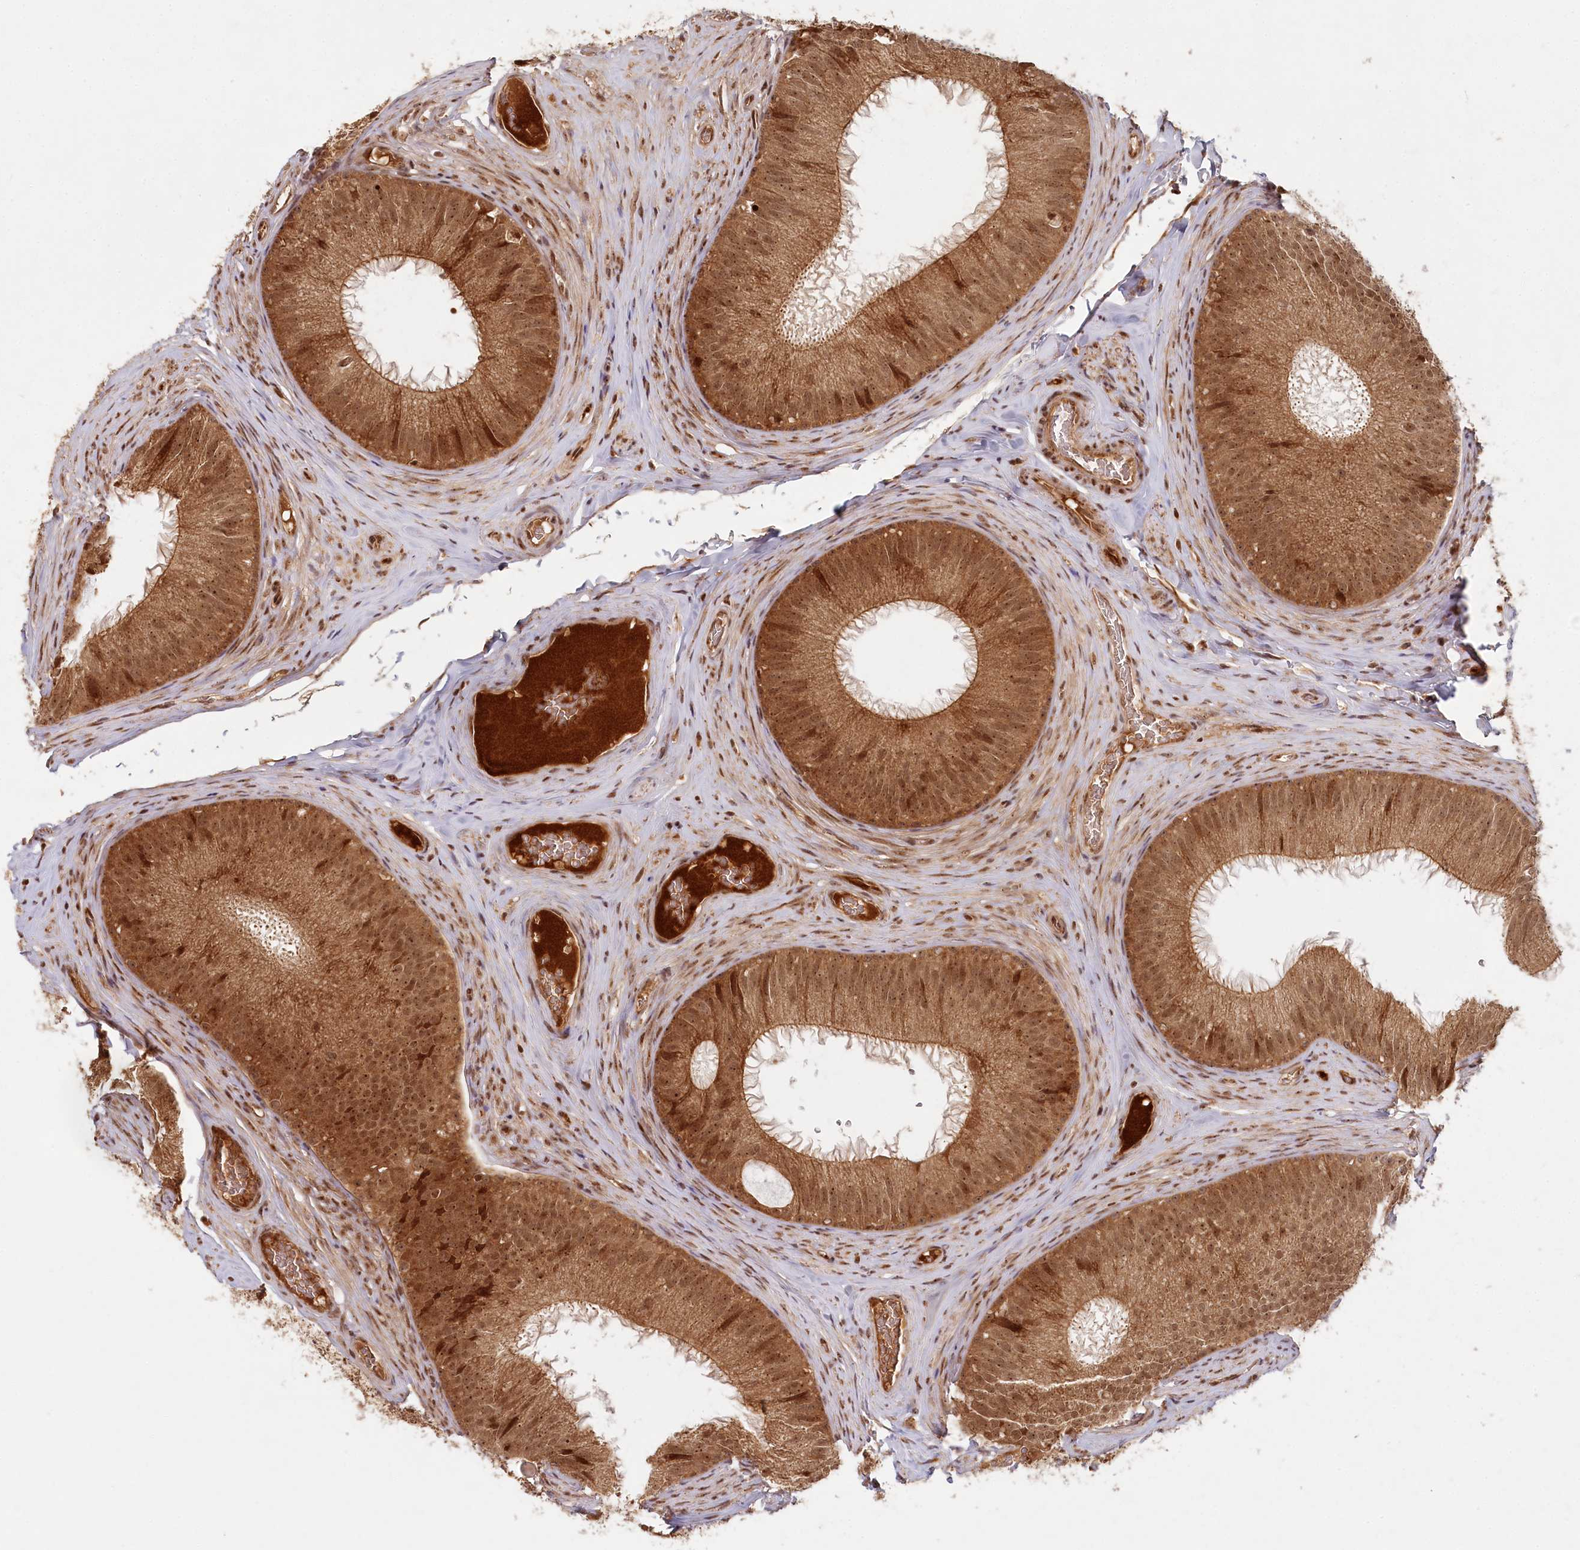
{"staining": {"intensity": "strong", "quantity": ">75%", "location": "cytoplasmic/membranous,nuclear"}, "tissue": "epididymis", "cell_type": "Glandular cells", "image_type": "normal", "snomed": [{"axis": "morphology", "description": "Normal tissue, NOS"}, {"axis": "topography", "description": "Epididymis"}], "caption": "Unremarkable epididymis was stained to show a protein in brown. There is high levels of strong cytoplasmic/membranous,nuclear staining in approximately >75% of glandular cells. The protein is stained brown, and the nuclei are stained in blue (DAB (3,3'-diaminobenzidine) IHC with brightfield microscopy, high magnification).", "gene": "WAPL", "patient": {"sex": "male", "age": 34}}